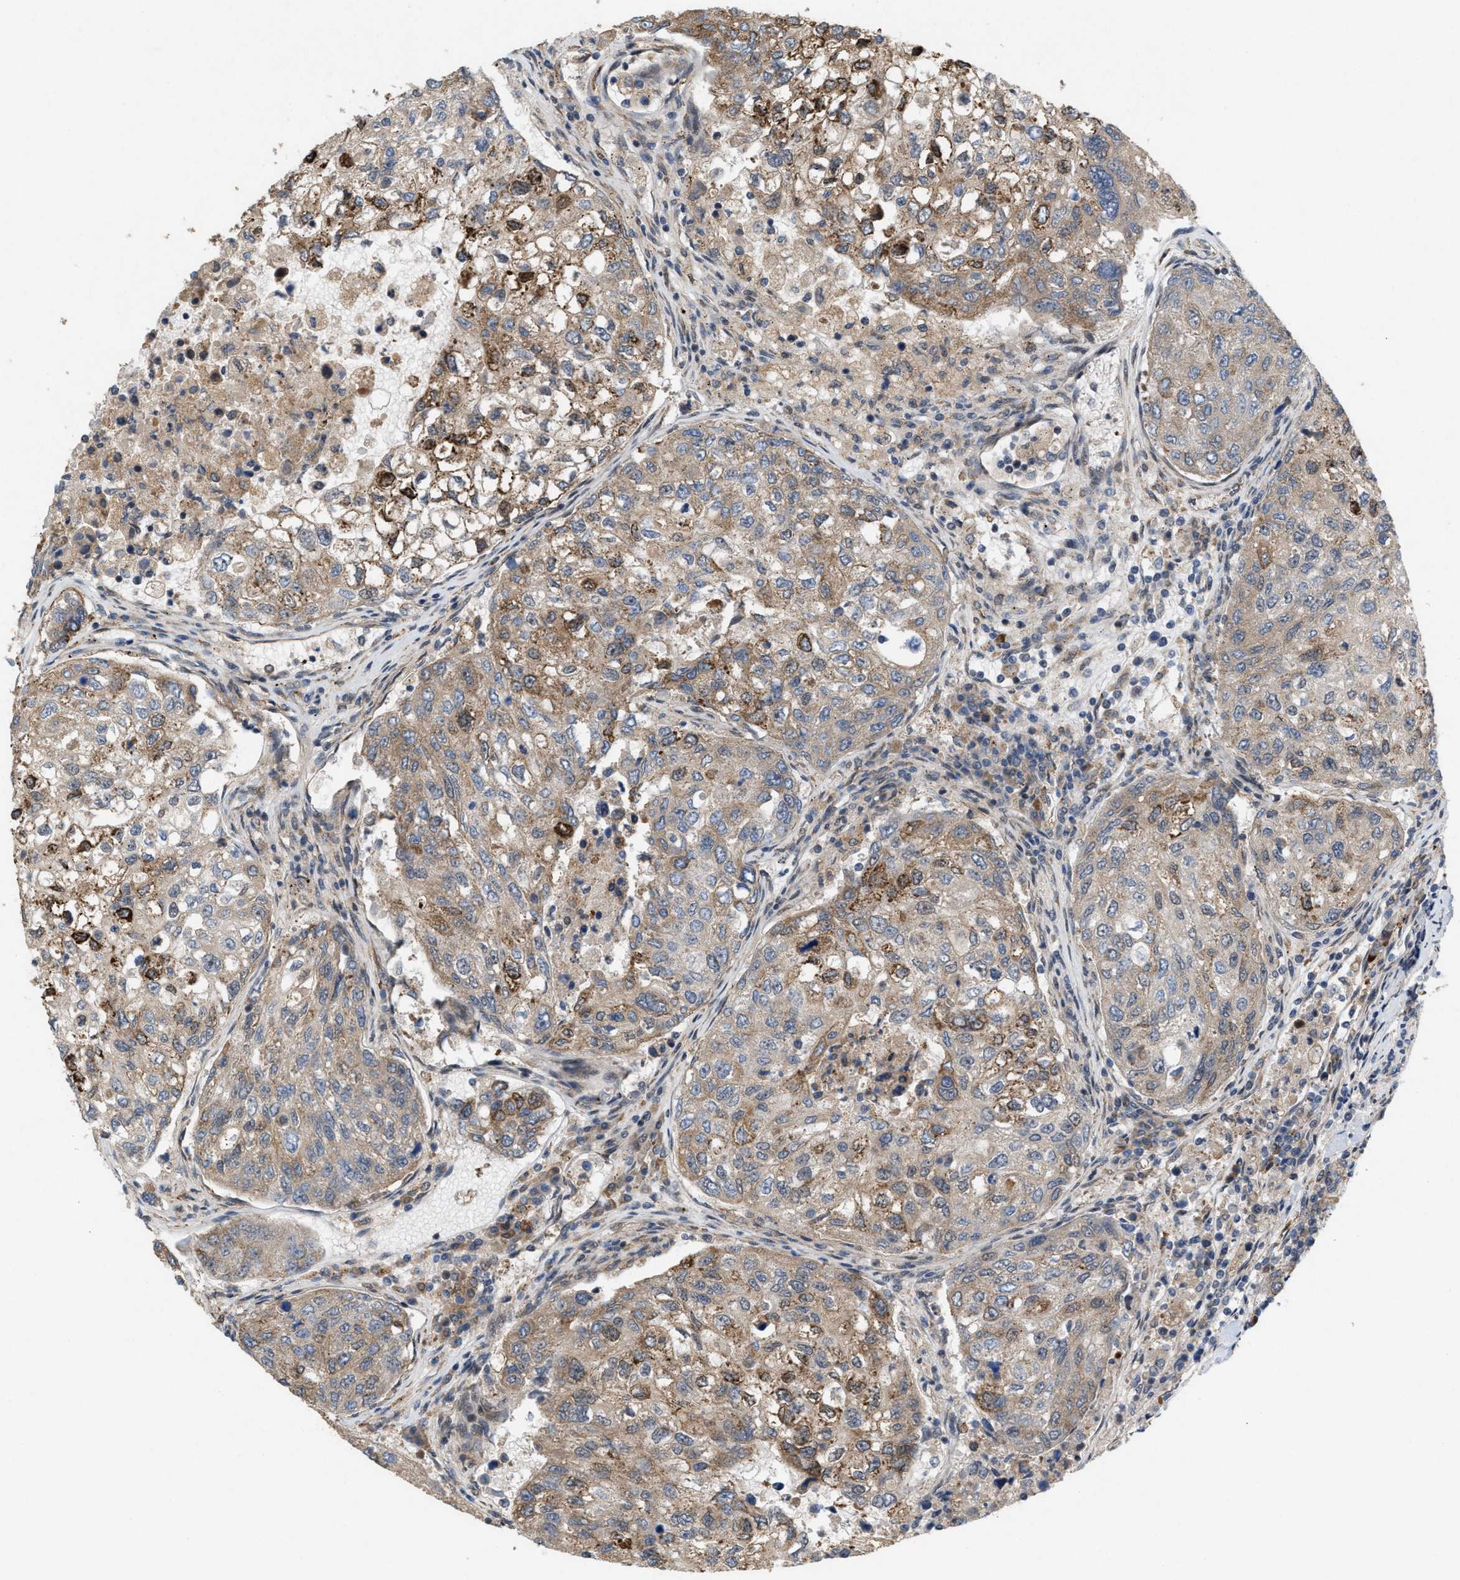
{"staining": {"intensity": "weak", "quantity": ">75%", "location": "cytoplasmic/membranous"}, "tissue": "urothelial cancer", "cell_type": "Tumor cells", "image_type": "cancer", "snomed": [{"axis": "morphology", "description": "Urothelial carcinoma, High grade"}, {"axis": "topography", "description": "Lymph node"}, {"axis": "topography", "description": "Urinary bladder"}], "caption": "Protein staining displays weak cytoplasmic/membranous expression in approximately >75% of tumor cells in high-grade urothelial carcinoma. (DAB = brown stain, brightfield microscopy at high magnification).", "gene": "MFSD6", "patient": {"sex": "male", "age": 51}}